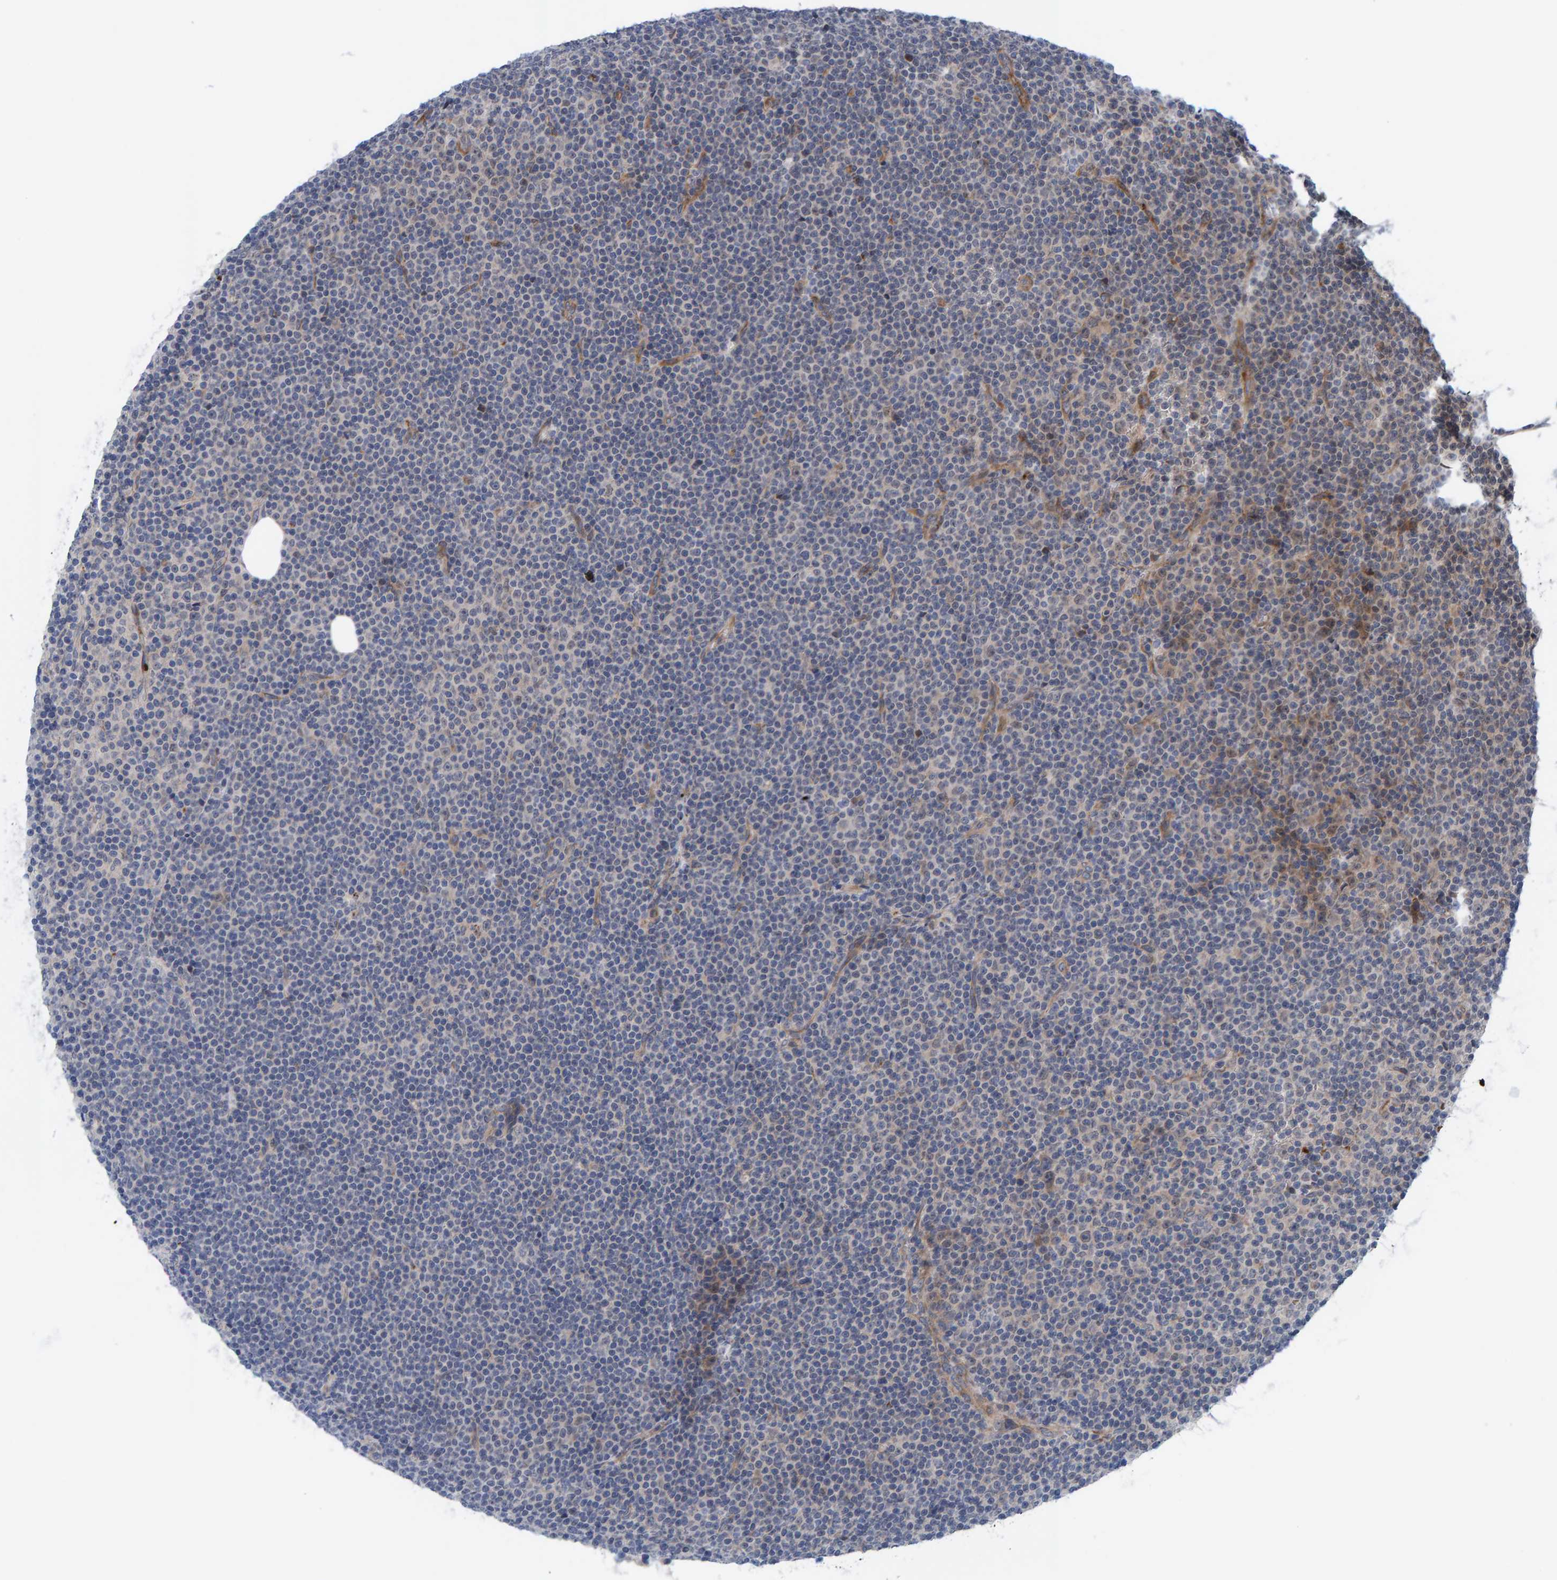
{"staining": {"intensity": "negative", "quantity": "none", "location": "none"}, "tissue": "lymphoma", "cell_type": "Tumor cells", "image_type": "cancer", "snomed": [{"axis": "morphology", "description": "Malignant lymphoma, non-Hodgkin's type, Low grade"}, {"axis": "topography", "description": "Lymph node"}], "caption": "Tumor cells show no significant protein staining in malignant lymphoma, non-Hodgkin's type (low-grade).", "gene": "MFSD6L", "patient": {"sex": "female", "age": 67}}